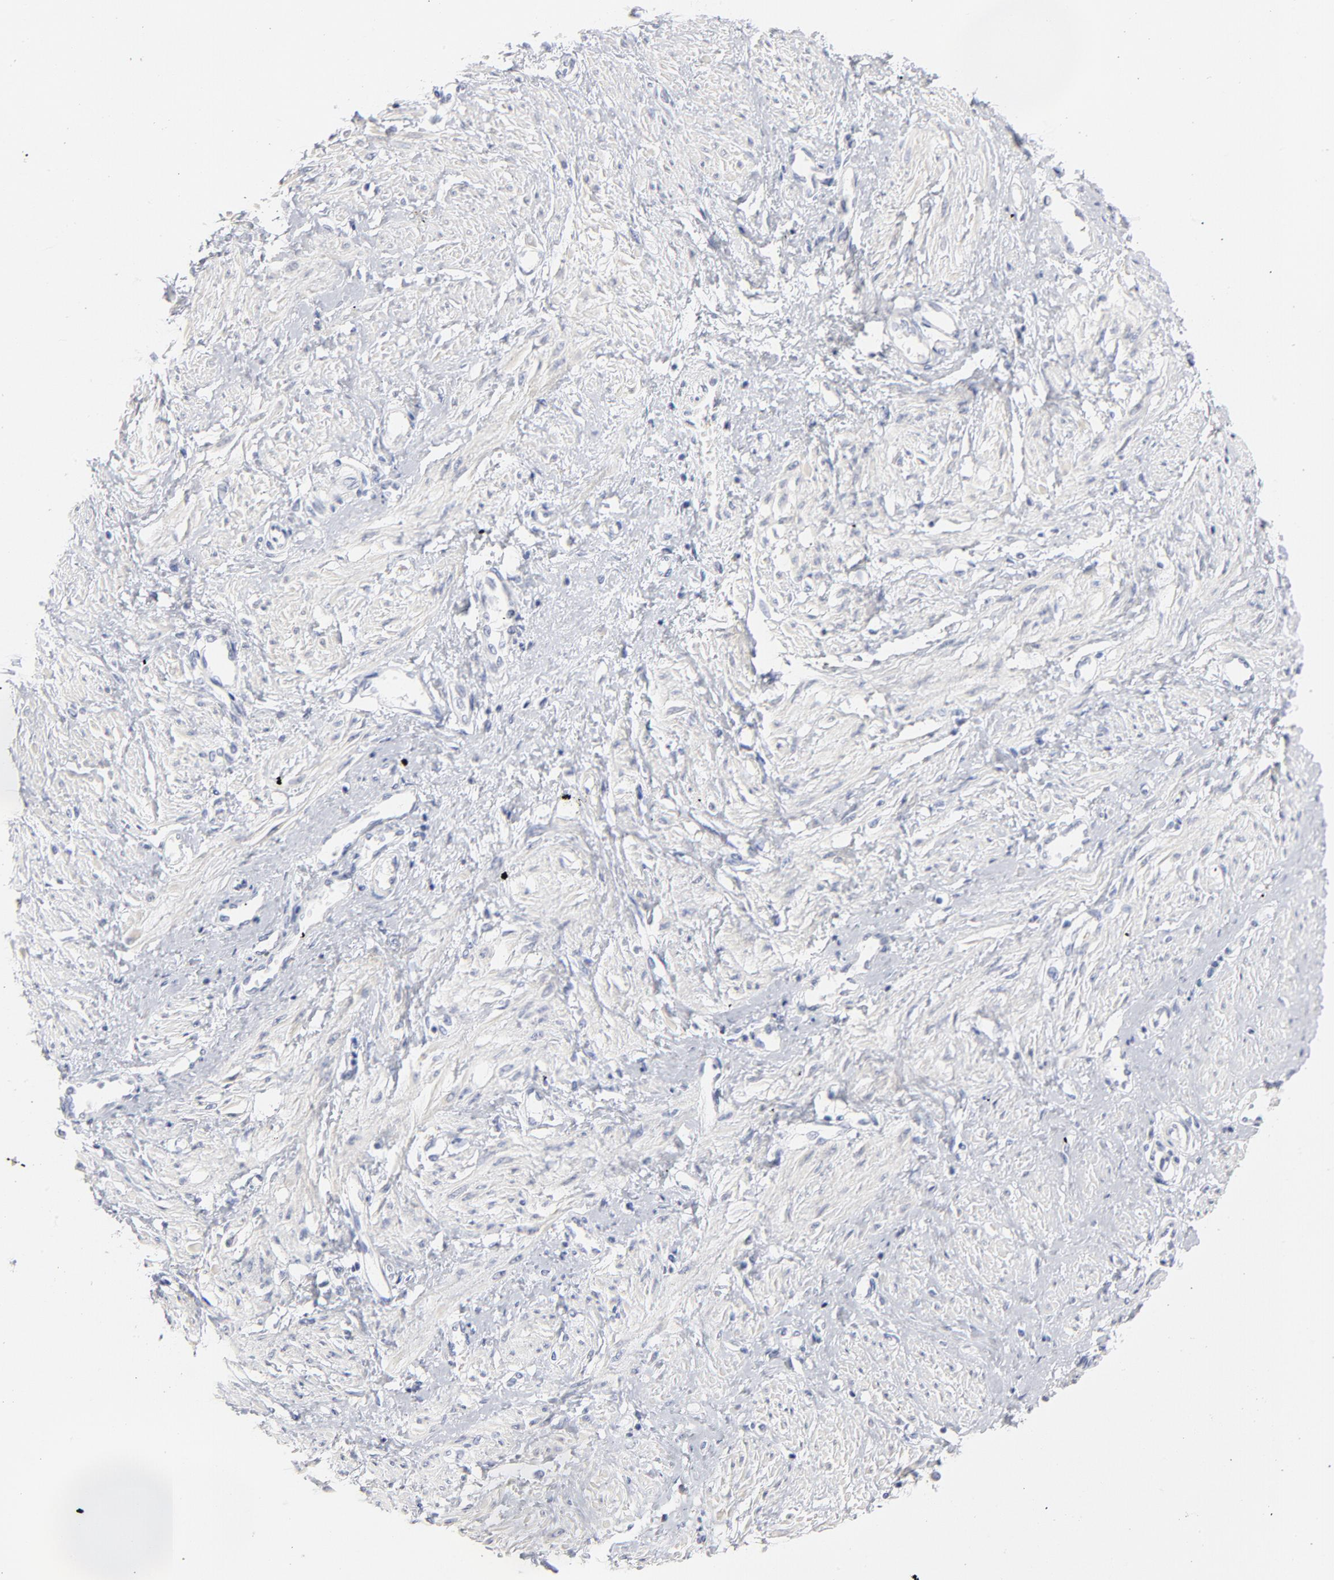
{"staining": {"intensity": "negative", "quantity": "none", "location": "none"}, "tissue": "smooth muscle", "cell_type": "Smooth muscle cells", "image_type": "normal", "snomed": [{"axis": "morphology", "description": "Normal tissue, NOS"}, {"axis": "topography", "description": "Smooth muscle"}, {"axis": "topography", "description": "Uterus"}], "caption": "There is no significant positivity in smooth muscle cells of smooth muscle.", "gene": "MCM7", "patient": {"sex": "female", "age": 39}}